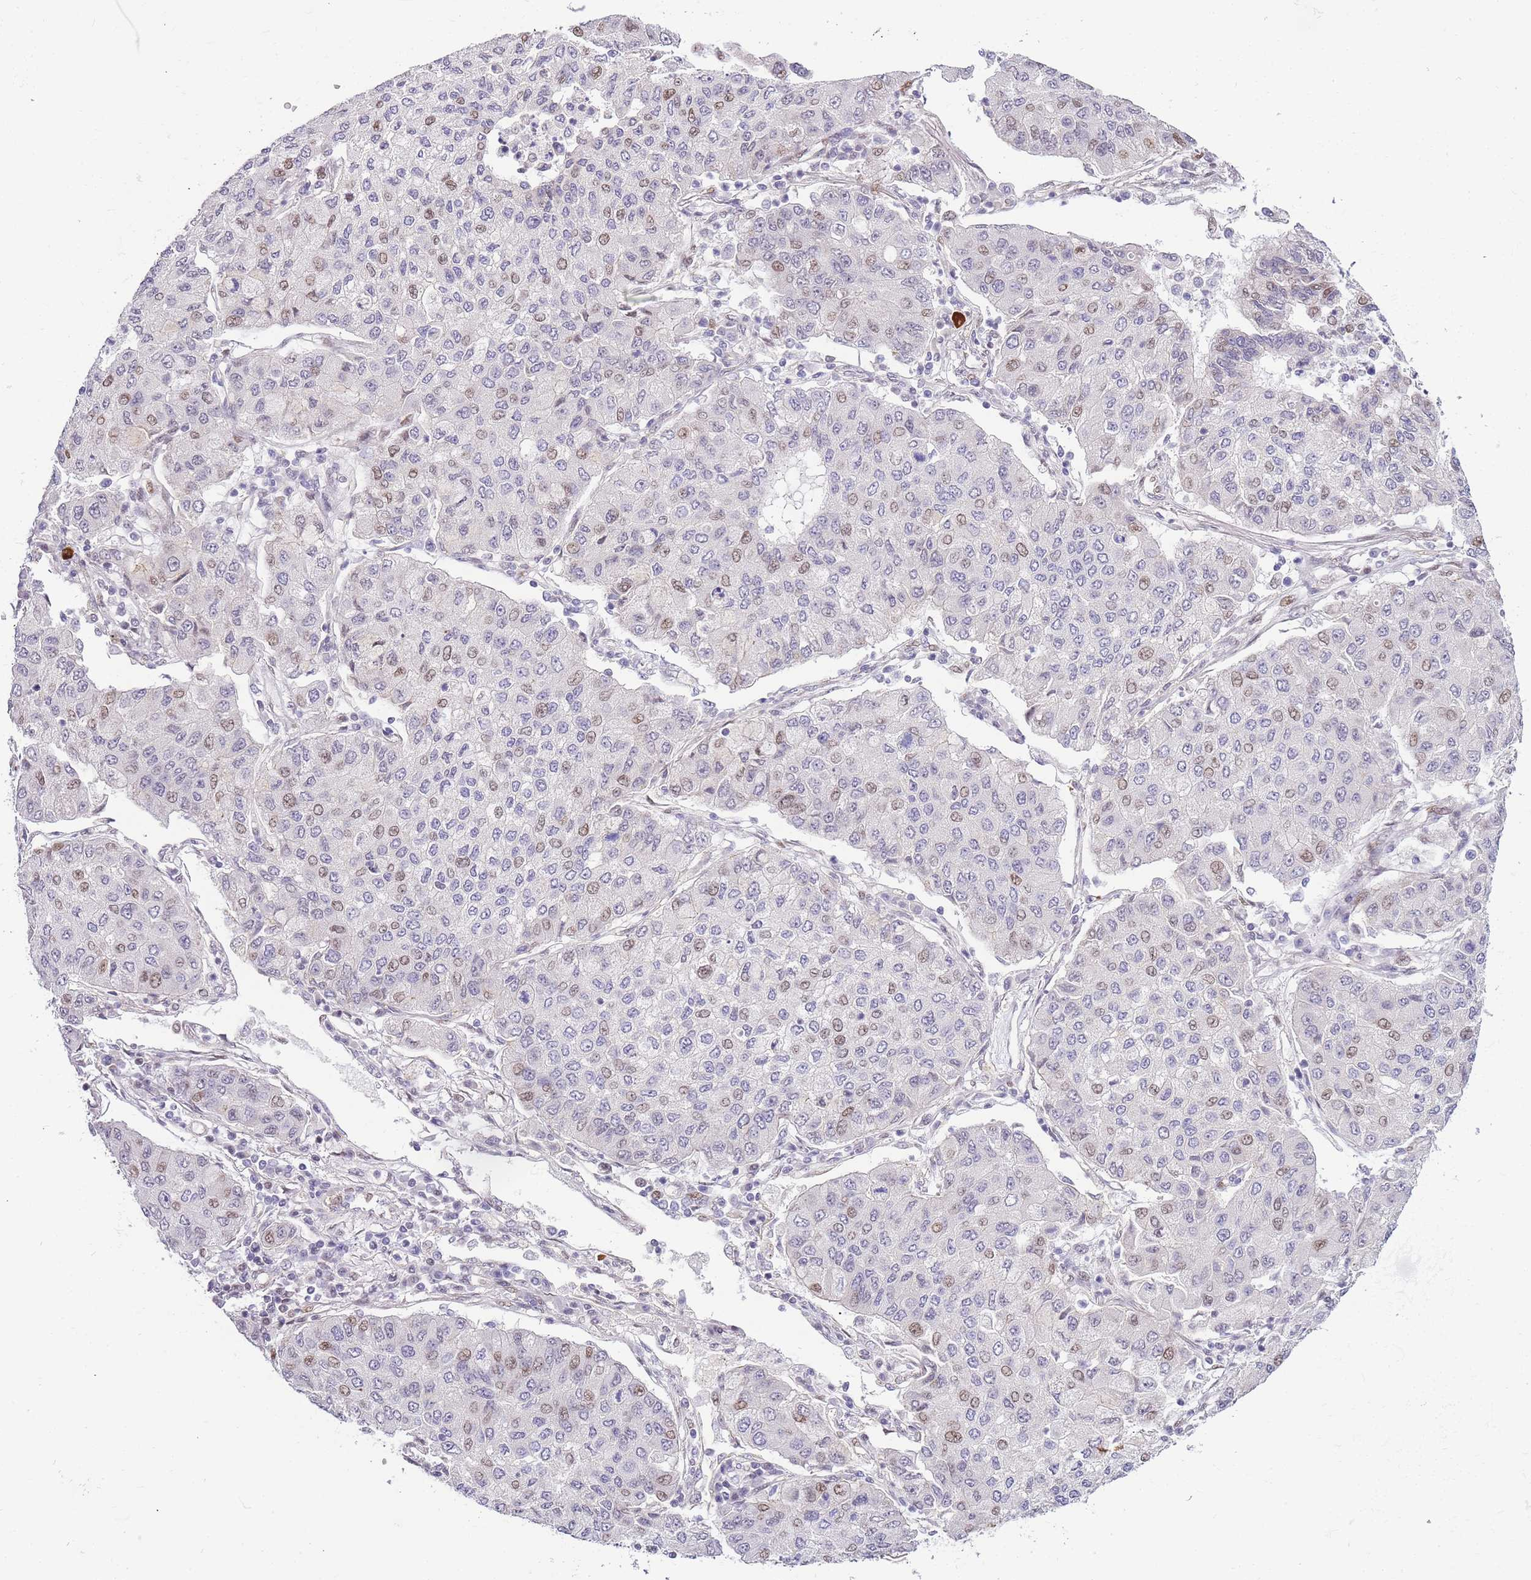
{"staining": {"intensity": "weak", "quantity": "<25%", "location": "nuclear"}, "tissue": "lung cancer", "cell_type": "Tumor cells", "image_type": "cancer", "snomed": [{"axis": "morphology", "description": "Squamous cell carcinoma, NOS"}, {"axis": "topography", "description": "Lung"}], "caption": "Tumor cells are negative for protein expression in human lung cancer (squamous cell carcinoma).", "gene": "CLBA1", "patient": {"sex": "male", "age": 74}}